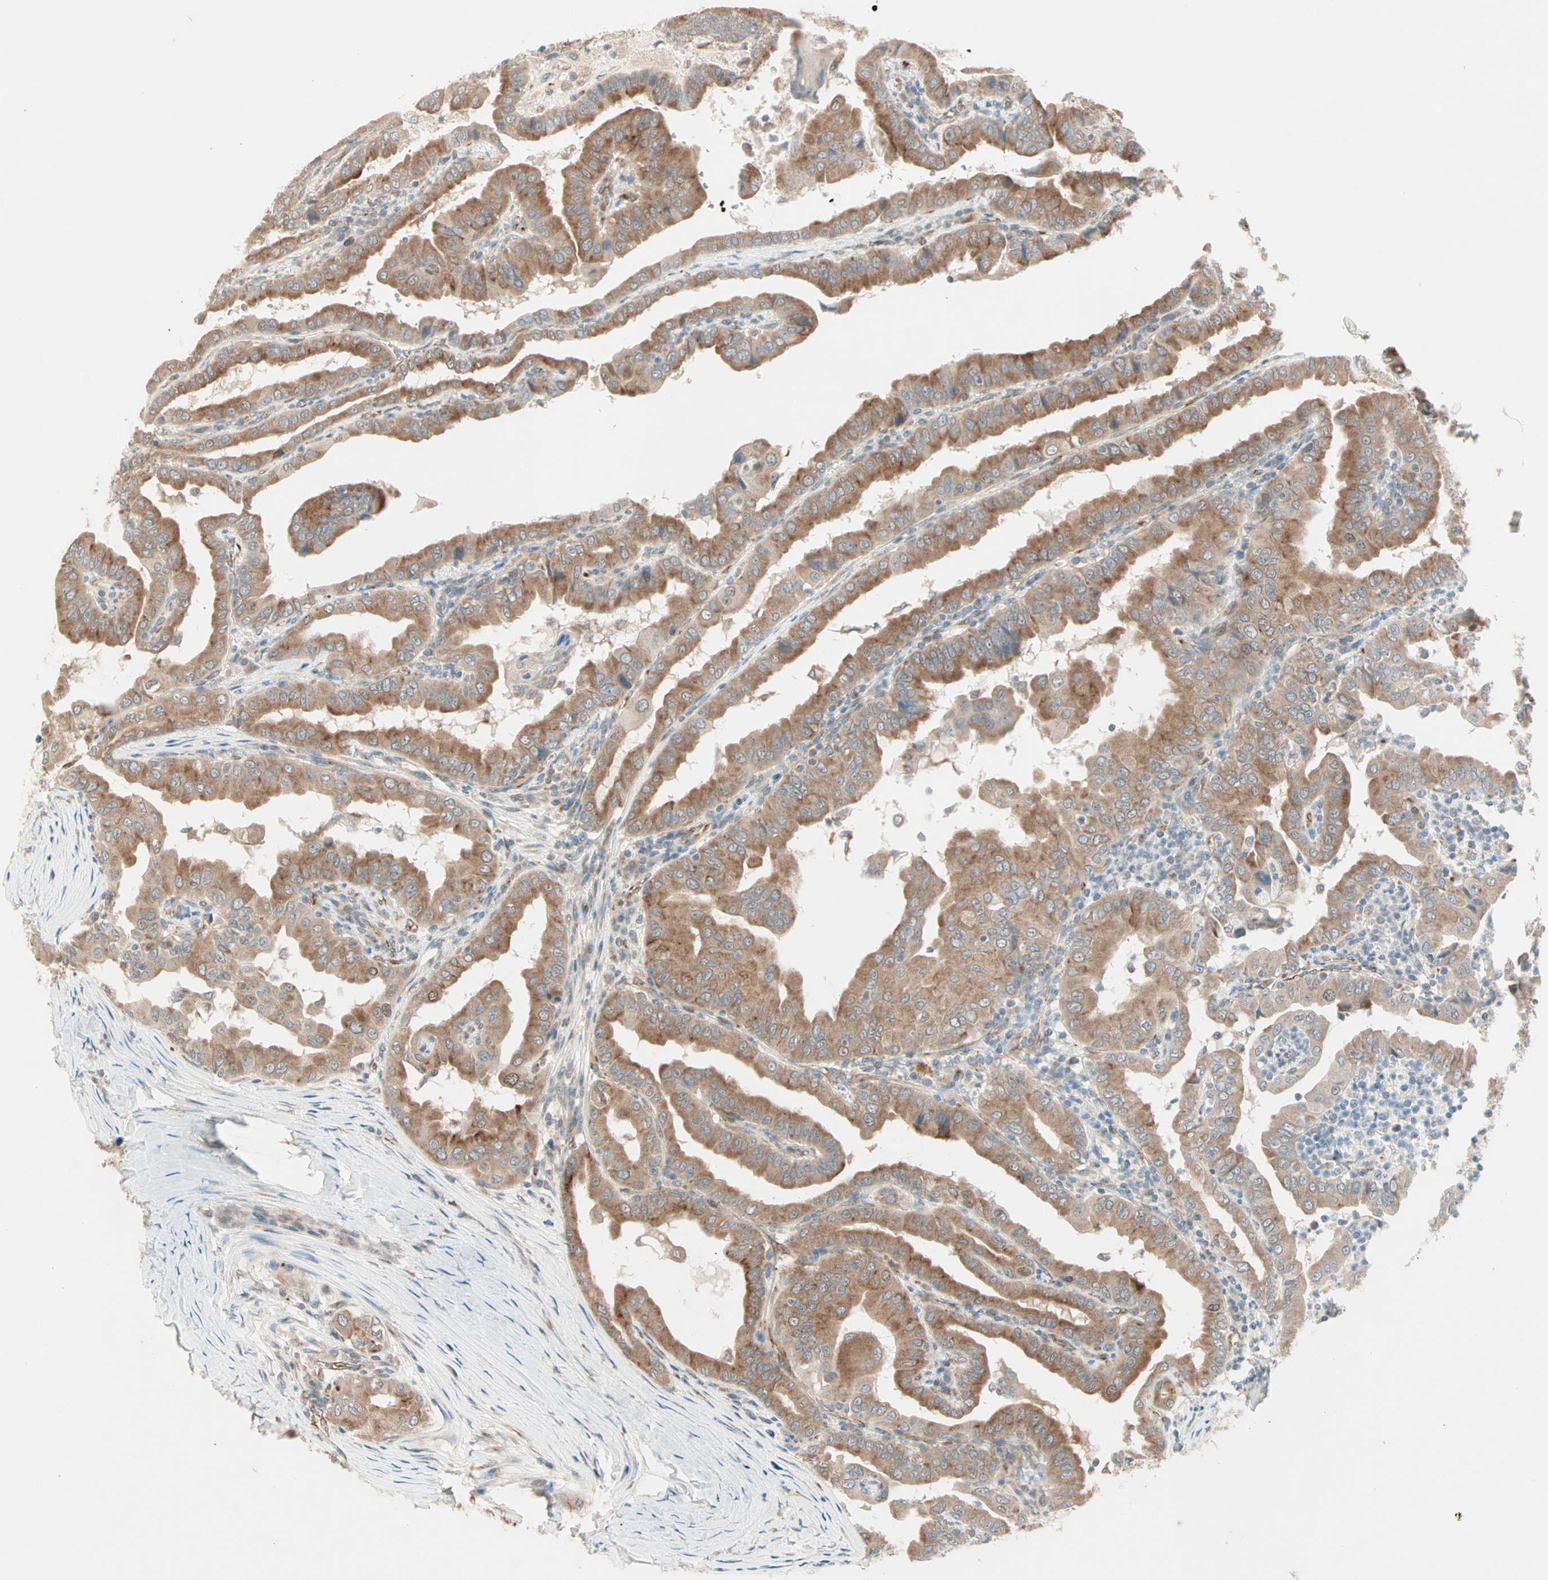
{"staining": {"intensity": "moderate", "quantity": ">75%", "location": "cytoplasmic/membranous"}, "tissue": "thyroid cancer", "cell_type": "Tumor cells", "image_type": "cancer", "snomed": [{"axis": "morphology", "description": "Papillary adenocarcinoma, NOS"}, {"axis": "topography", "description": "Thyroid gland"}], "caption": "Human thyroid papillary adenocarcinoma stained for a protein (brown) reveals moderate cytoplasmic/membranous positive positivity in approximately >75% of tumor cells.", "gene": "ZNF37A", "patient": {"sex": "male", "age": 33}}